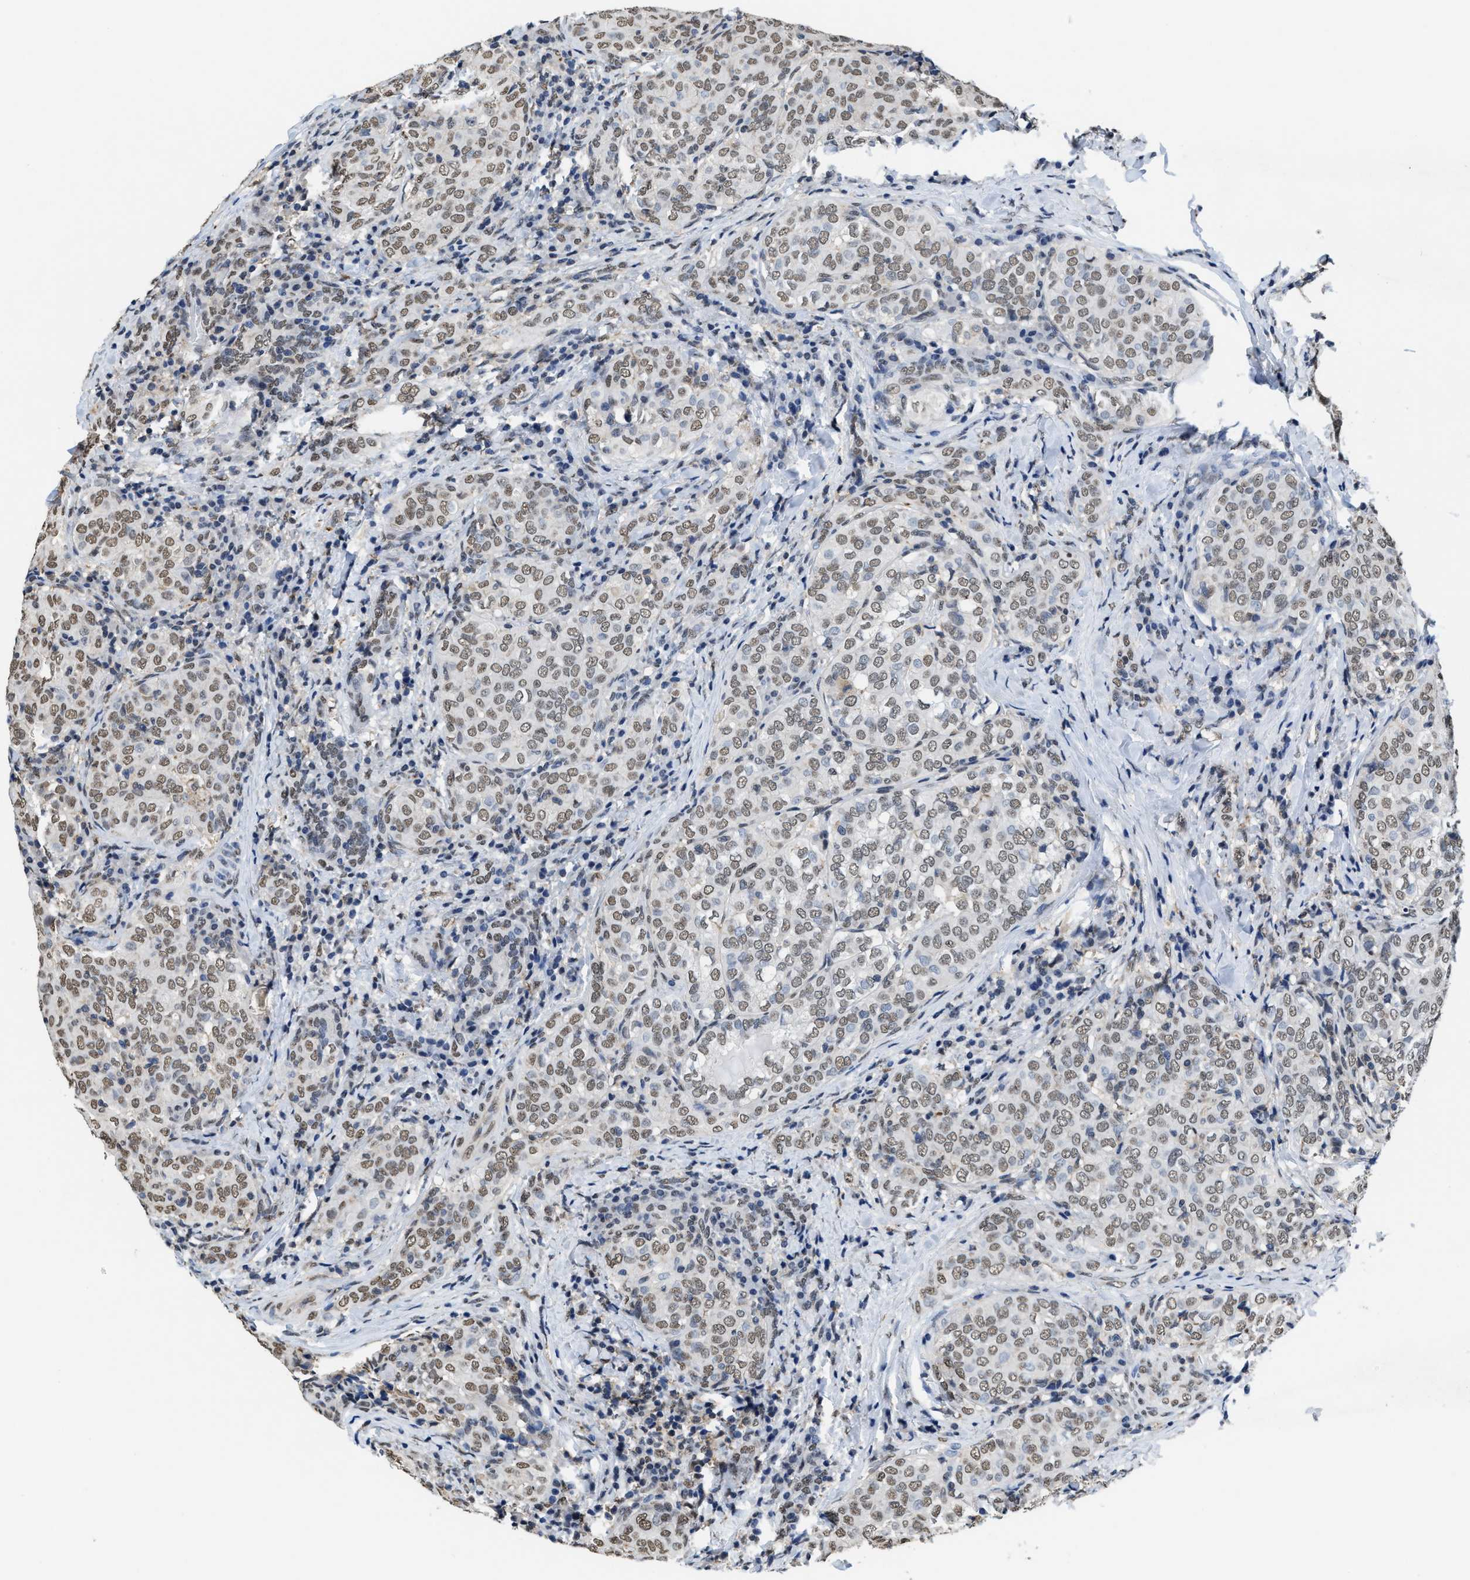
{"staining": {"intensity": "weak", "quantity": ">75%", "location": "nuclear"}, "tissue": "thyroid cancer", "cell_type": "Tumor cells", "image_type": "cancer", "snomed": [{"axis": "morphology", "description": "Normal tissue, NOS"}, {"axis": "morphology", "description": "Papillary adenocarcinoma, NOS"}, {"axis": "topography", "description": "Thyroid gland"}], "caption": "A histopathology image of thyroid cancer stained for a protein demonstrates weak nuclear brown staining in tumor cells. The staining was performed using DAB (3,3'-diaminobenzidine) to visualize the protein expression in brown, while the nuclei were stained in blue with hematoxylin (Magnification: 20x).", "gene": "SUPT16H", "patient": {"sex": "female", "age": 30}}